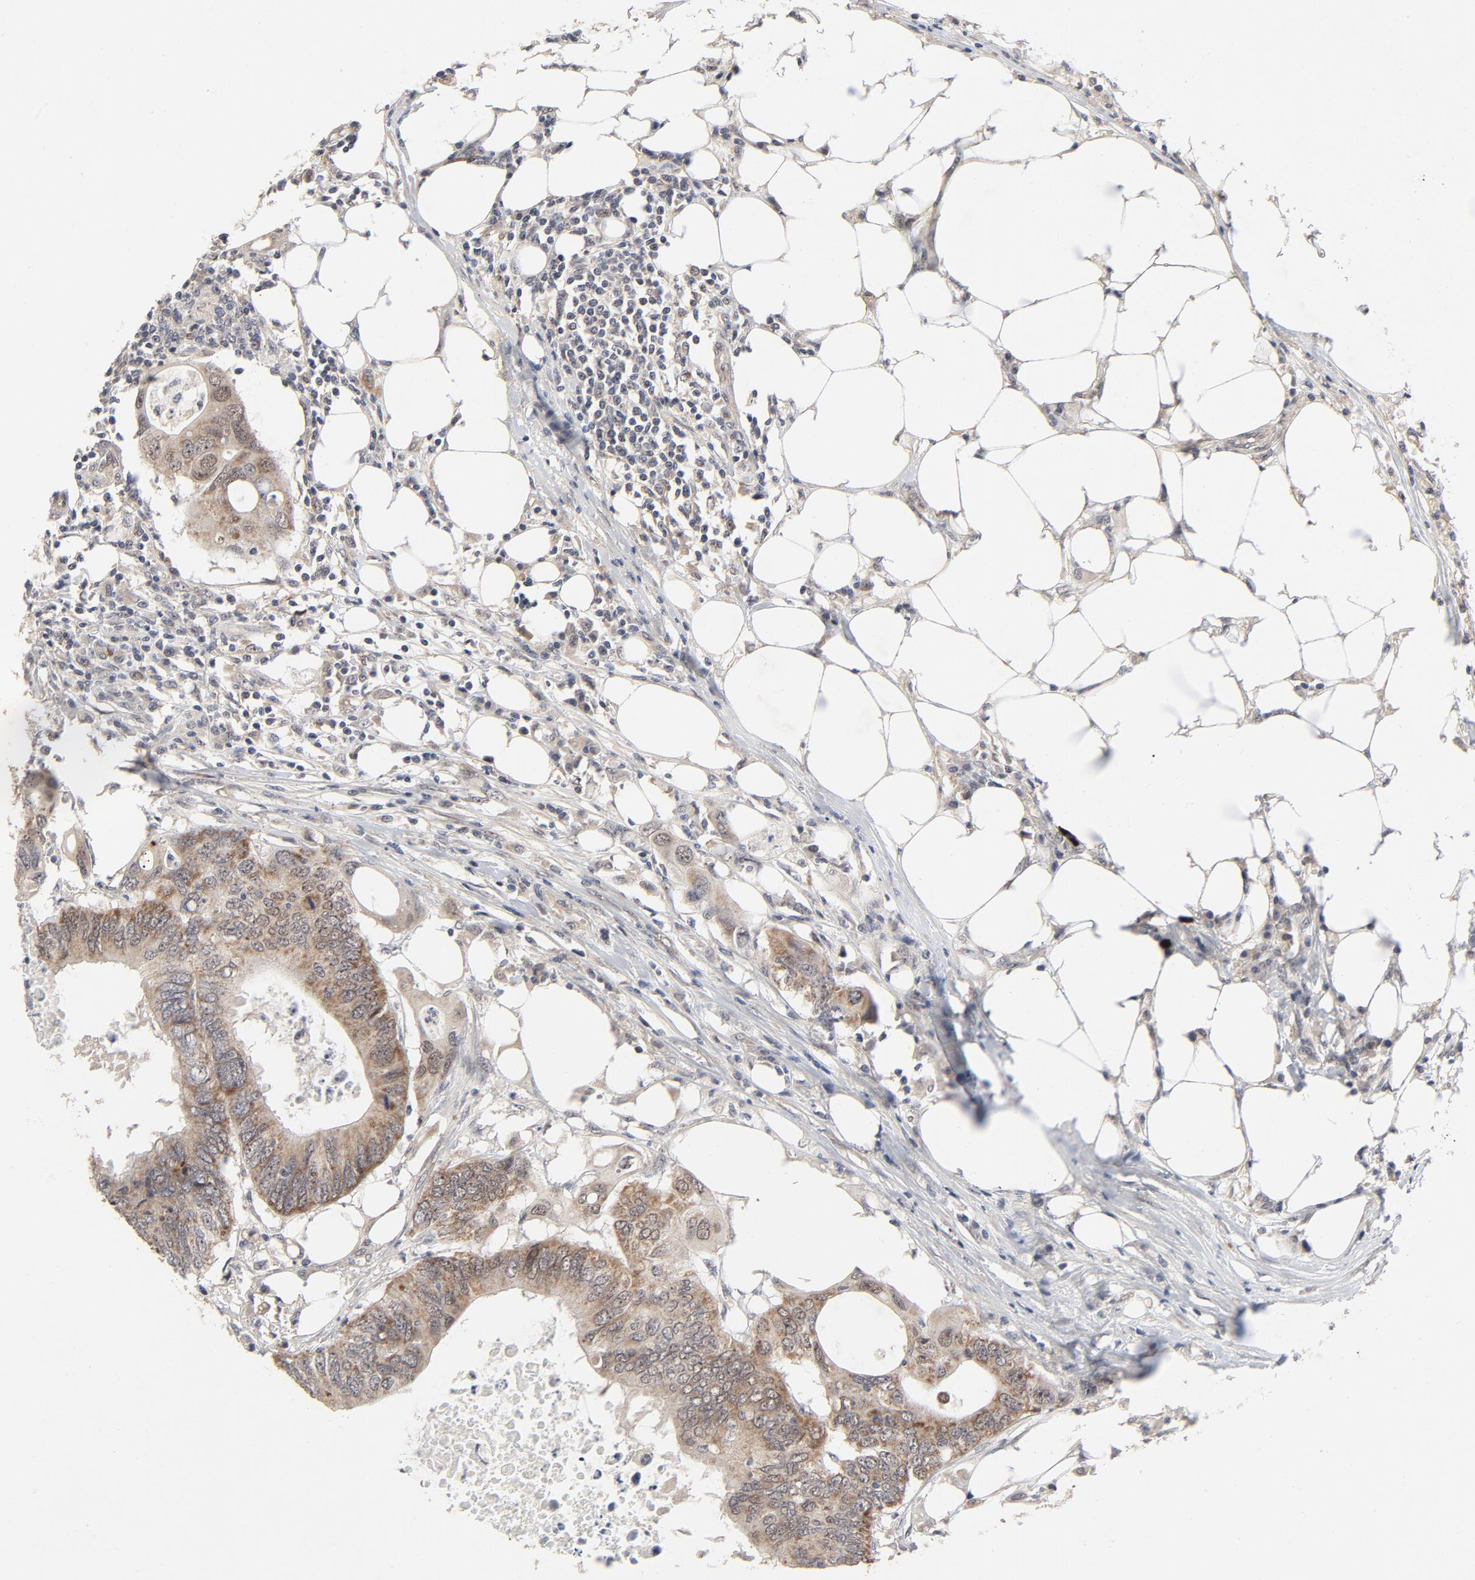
{"staining": {"intensity": "moderate", "quantity": ">75%", "location": "cytoplasmic/membranous,nuclear"}, "tissue": "colorectal cancer", "cell_type": "Tumor cells", "image_type": "cancer", "snomed": [{"axis": "morphology", "description": "Adenocarcinoma, NOS"}, {"axis": "topography", "description": "Colon"}], "caption": "An image of colorectal cancer (adenocarcinoma) stained for a protein shows moderate cytoplasmic/membranous and nuclear brown staining in tumor cells.", "gene": "ZKSCAN8", "patient": {"sex": "male", "age": 71}}